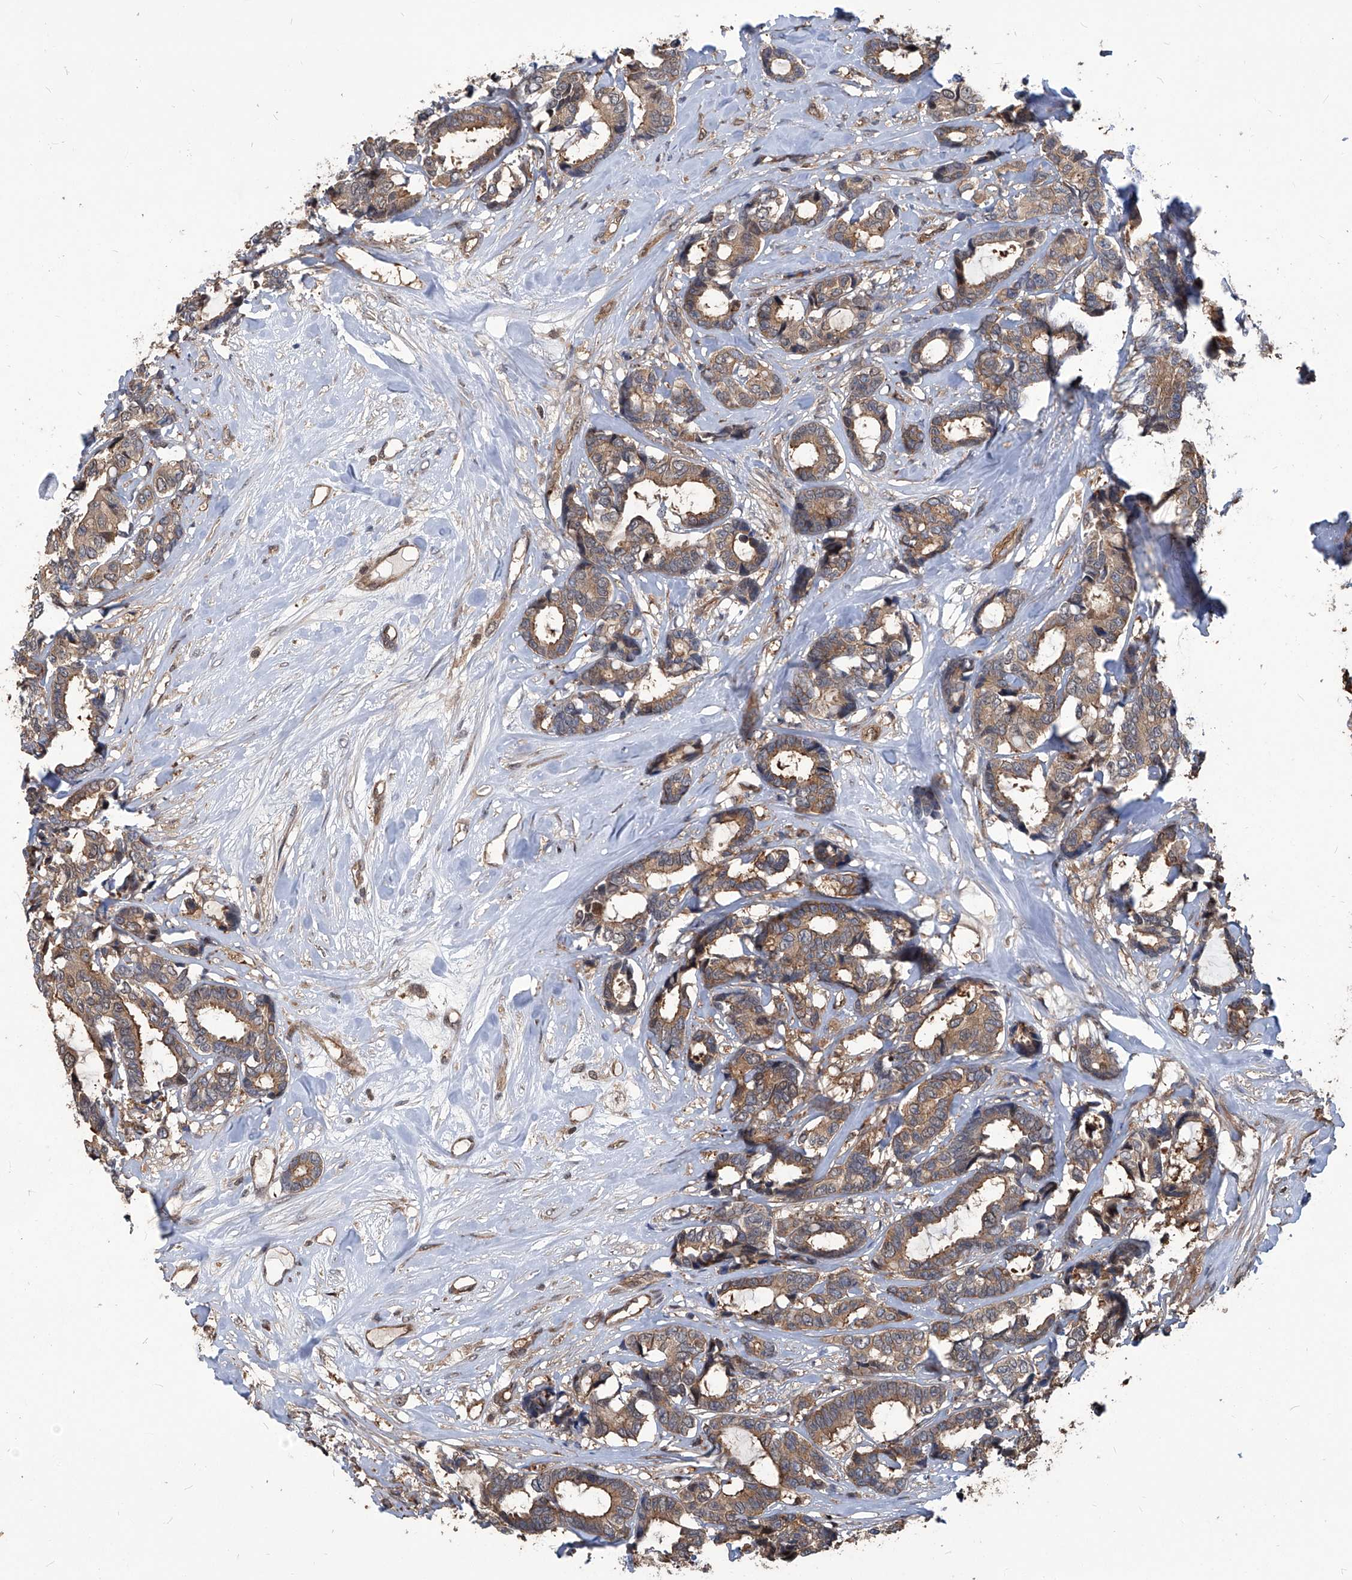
{"staining": {"intensity": "moderate", "quantity": ">75%", "location": "cytoplasmic/membranous"}, "tissue": "breast cancer", "cell_type": "Tumor cells", "image_type": "cancer", "snomed": [{"axis": "morphology", "description": "Duct carcinoma"}, {"axis": "topography", "description": "Breast"}], "caption": "Breast cancer (infiltrating ductal carcinoma) stained with IHC reveals moderate cytoplasmic/membranous expression in about >75% of tumor cells.", "gene": "PSMB1", "patient": {"sex": "female", "age": 87}}